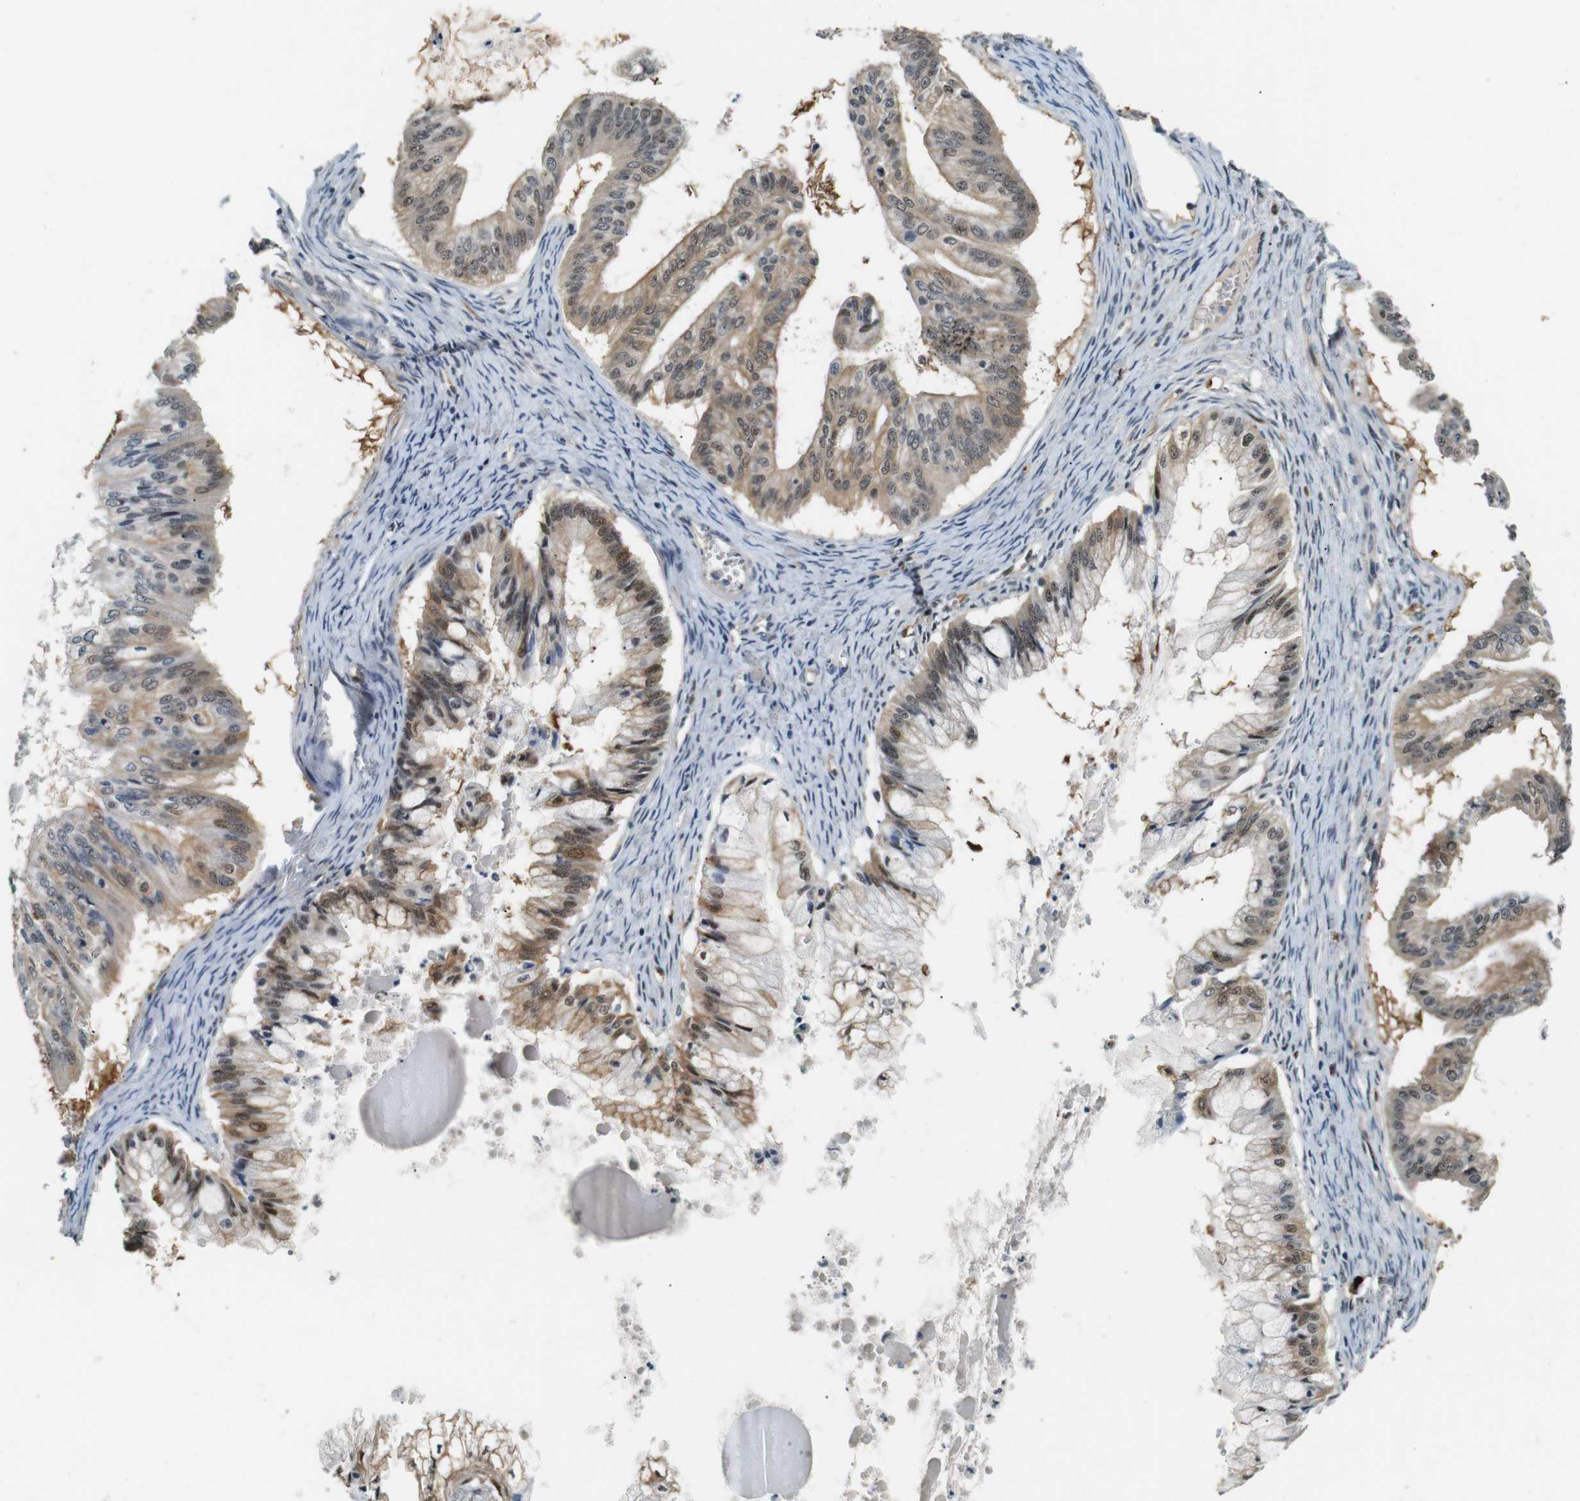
{"staining": {"intensity": "weak", "quantity": ">75%", "location": "cytoplasmic/membranous,nuclear"}, "tissue": "ovarian cancer", "cell_type": "Tumor cells", "image_type": "cancer", "snomed": [{"axis": "morphology", "description": "Cystadenocarcinoma, mucinous, NOS"}, {"axis": "topography", "description": "Ovary"}], "caption": "Ovarian cancer (mucinous cystadenocarcinoma) tissue displays weak cytoplasmic/membranous and nuclear positivity in approximately >75% of tumor cells", "gene": "LXN", "patient": {"sex": "female", "age": 57}}